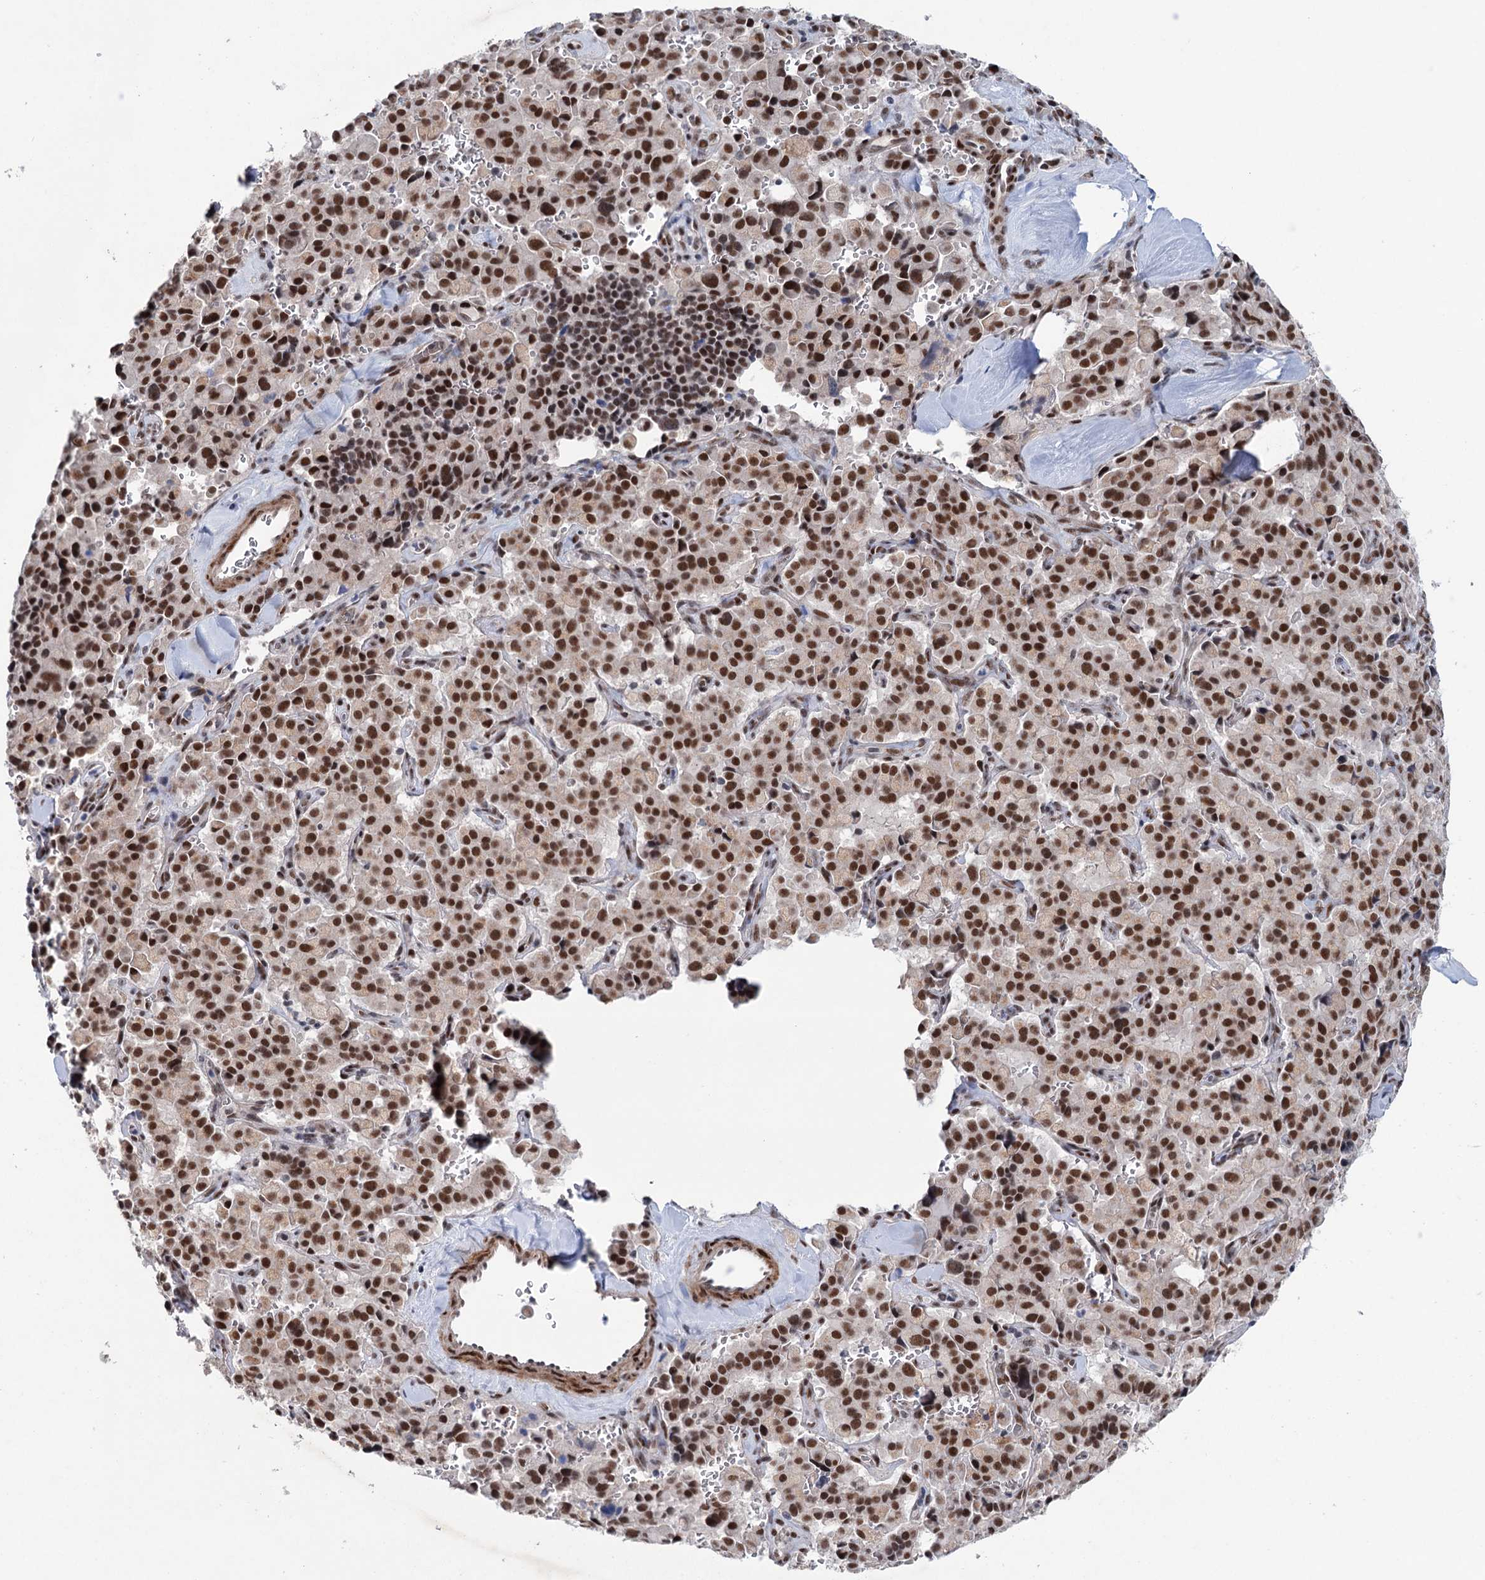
{"staining": {"intensity": "strong", "quantity": ">75%", "location": "nuclear"}, "tissue": "pancreatic cancer", "cell_type": "Tumor cells", "image_type": "cancer", "snomed": [{"axis": "morphology", "description": "Adenocarcinoma, NOS"}, {"axis": "topography", "description": "Pancreas"}], "caption": "Immunohistochemical staining of human pancreatic adenocarcinoma displays high levels of strong nuclear protein expression in approximately >75% of tumor cells.", "gene": "FAM53A", "patient": {"sex": "male", "age": 65}}